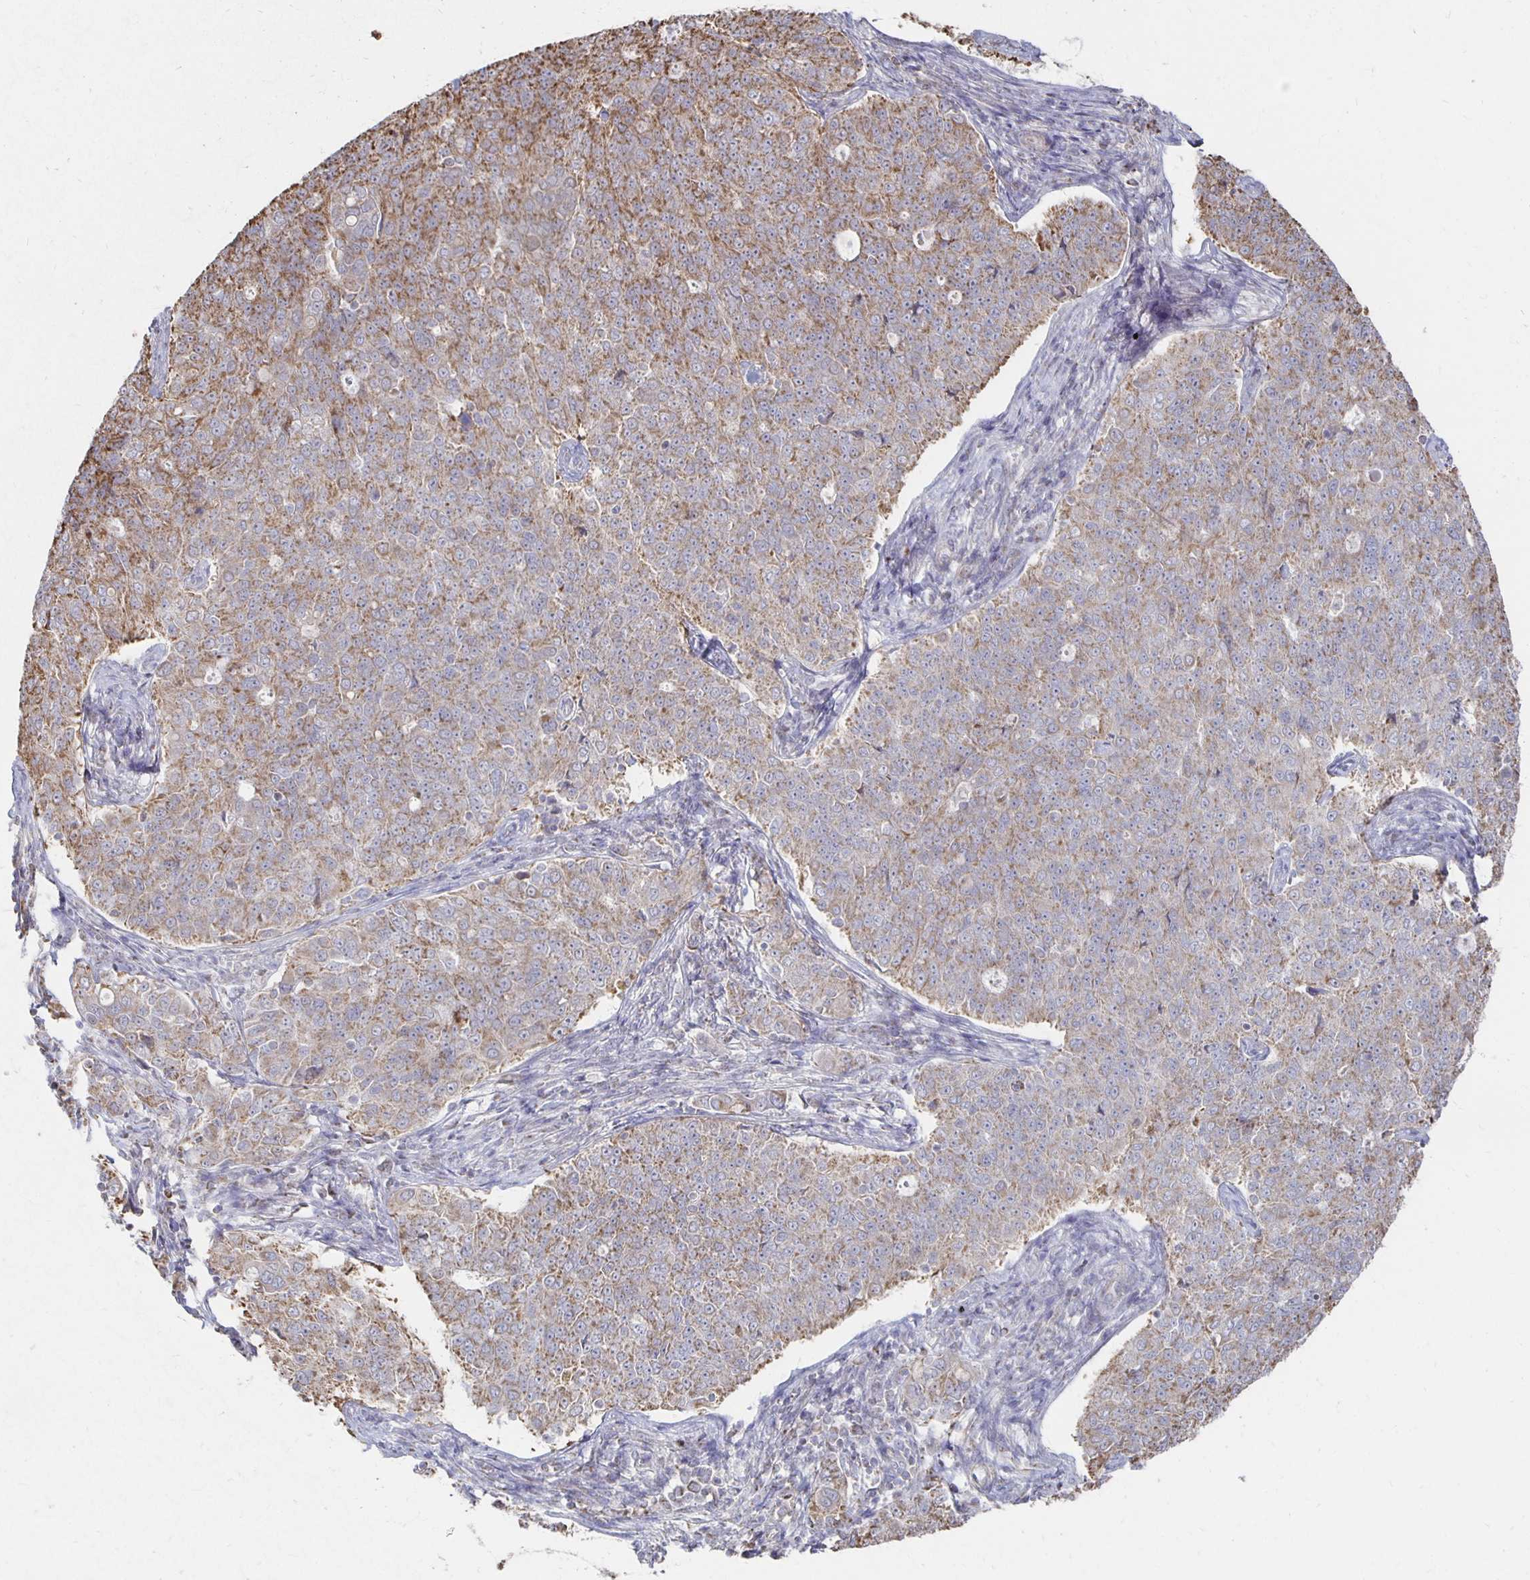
{"staining": {"intensity": "moderate", "quantity": "<25%", "location": "cytoplasmic/membranous"}, "tissue": "endometrial cancer", "cell_type": "Tumor cells", "image_type": "cancer", "snomed": [{"axis": "morphology", "description": "Adenocarcinoma, NOS"}, {"axis": "topography", "description": "Endometrium"}], "caption": "About <25% of tumor cells in human endometrial cancer (adenocarcinoma) exhibit moderate cytoplasmic/membranous protein staining as visualized by brown immunohistochemical staining.", "gene": "NKX2-8", "patient": {"sex": "female", "age": 43}}